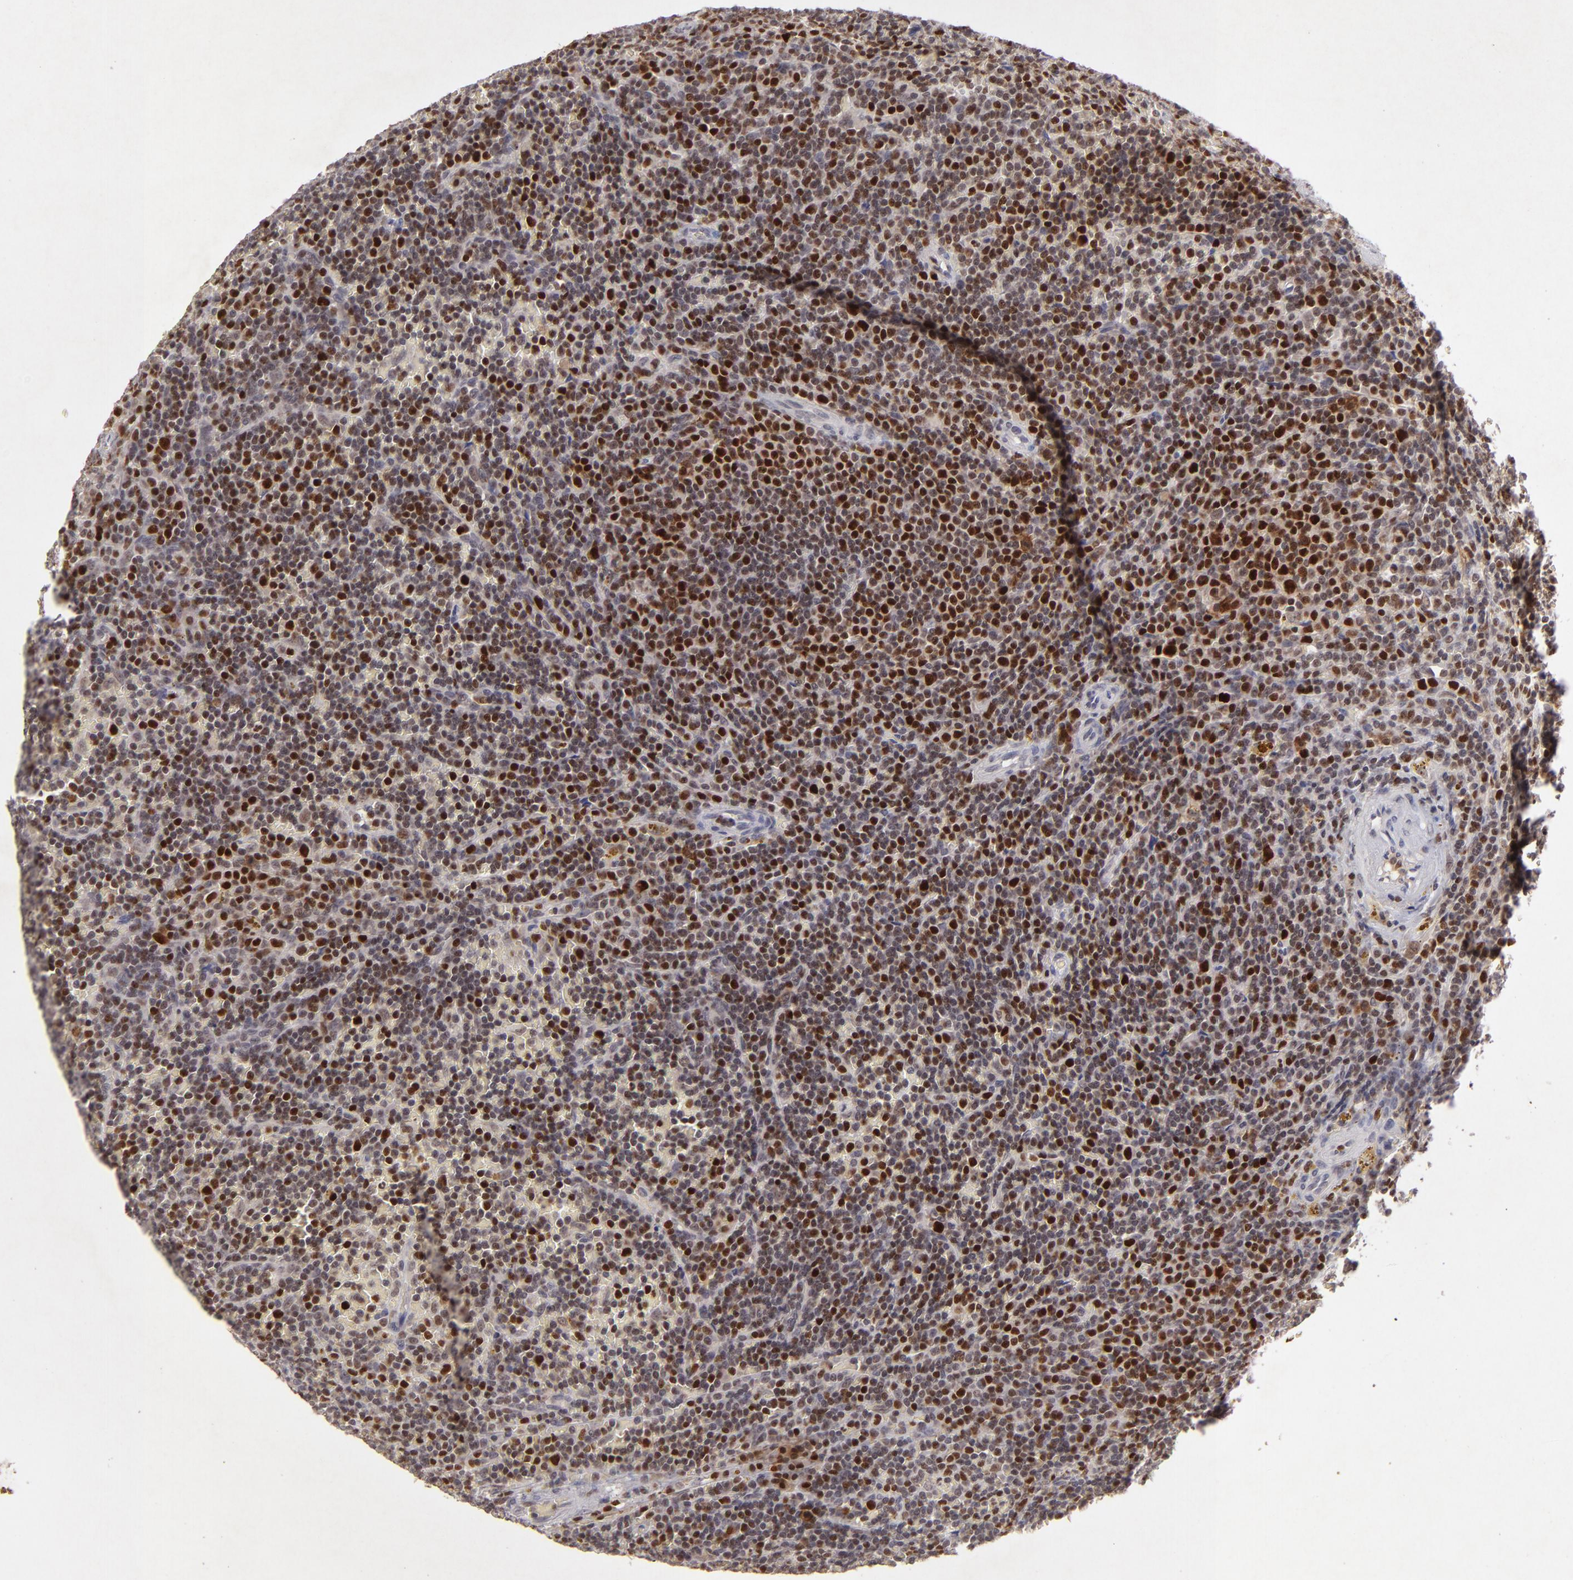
{"staining": {"intensity": "strong", "quantity": ">75%", "location": "nuclear"}, "tissue": "lymphoma", "cell_type": "Tumor cells", "image_type": "cancer", "snomed": [{"axis": "morphology", "description": "Malignant lymphoma, non-Hodgkin's type, Low grade"}, {"axis": "topography", "description": "Spleen"}], "caption": "This histopathology image reveals lymphoma stained with IHC to label a protein in brown. The nuclear of tumor cells show strong positivity for the protein. Nuclei are counter-stained blue.", "gene": "FEN1", "patient": {"sex": "male", "age": 80}}